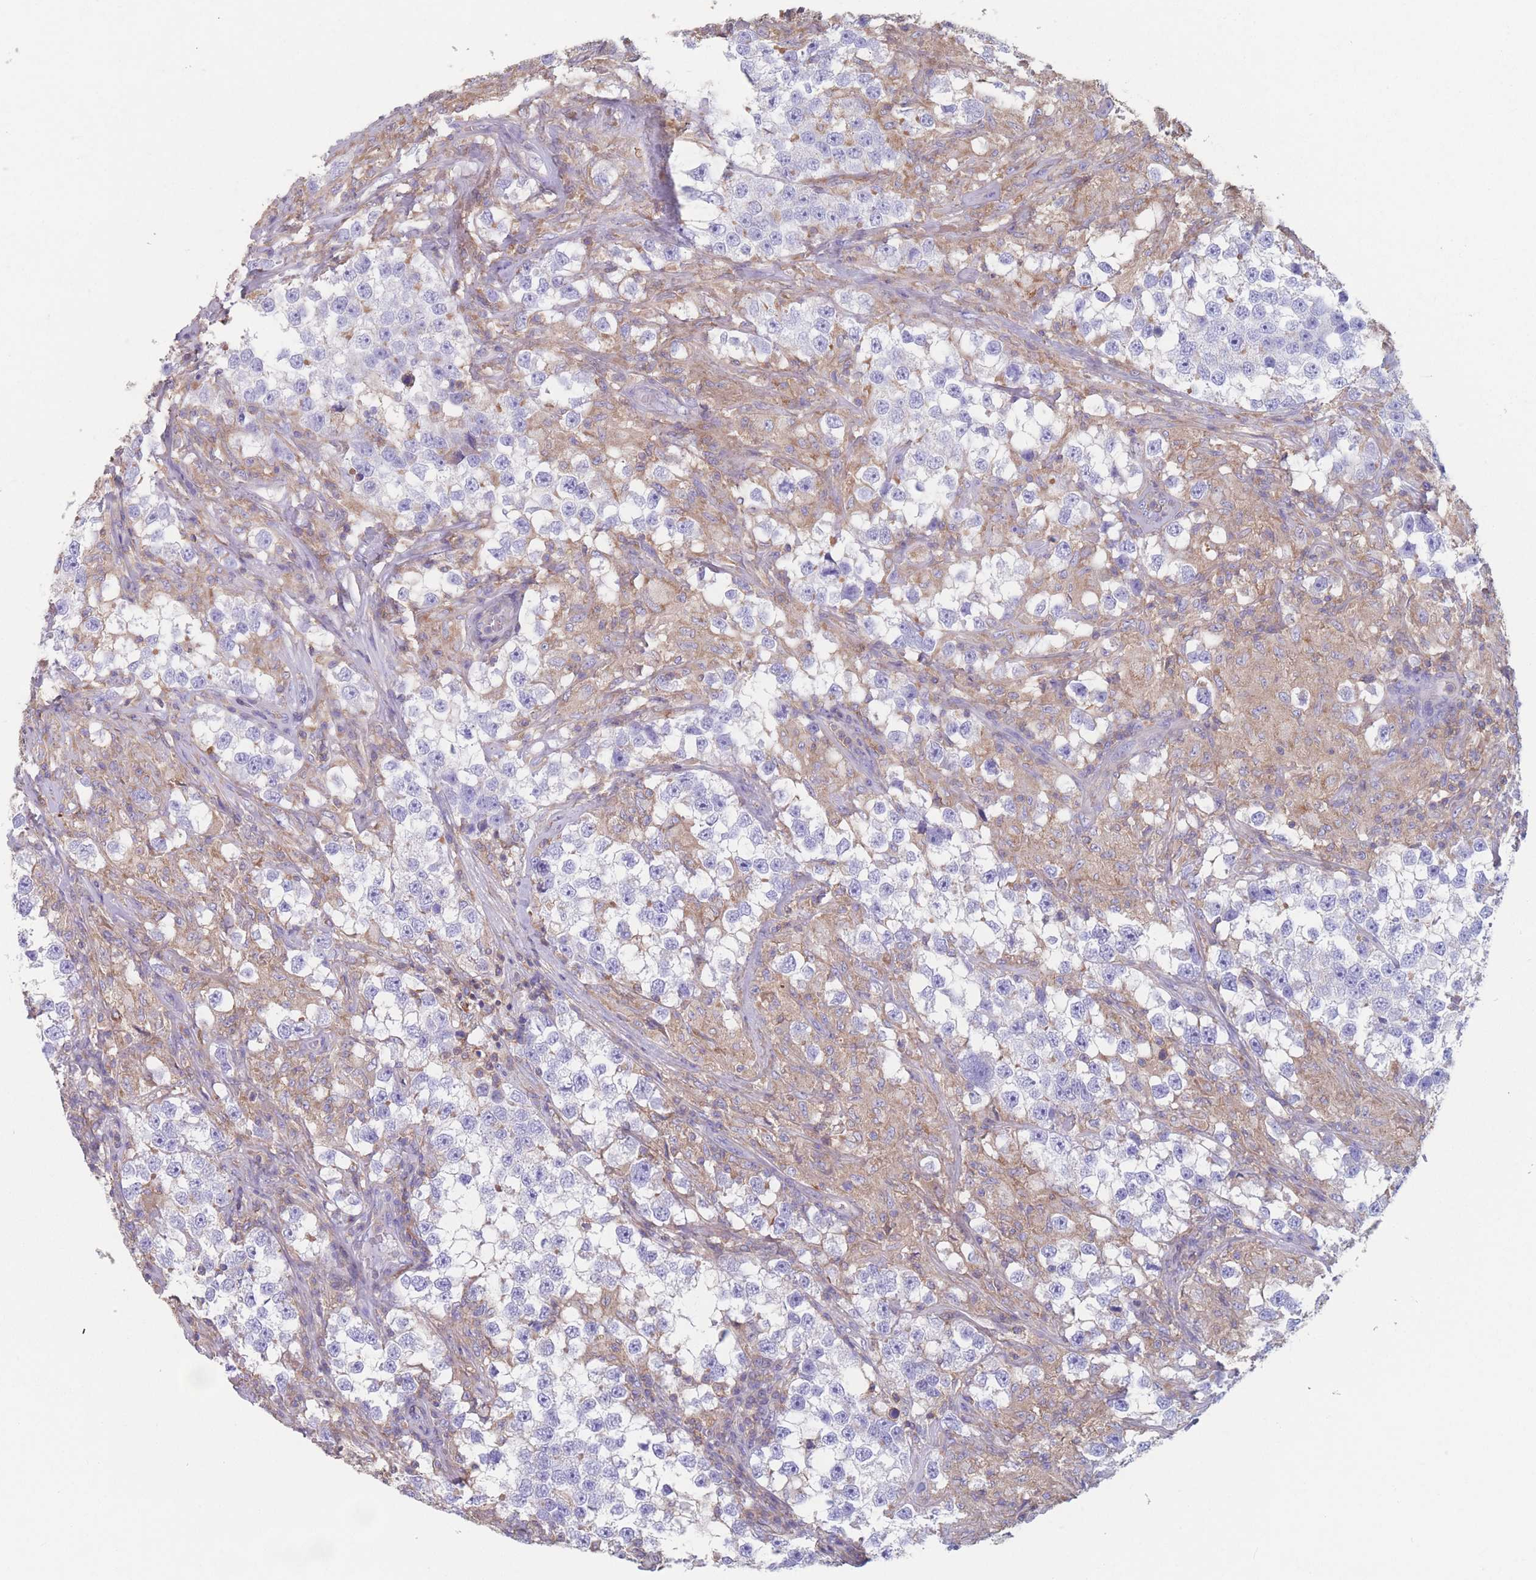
{"staining": {"intensity": "negative", "quantity": "none", "location": "none"}, "tissue": "testis cancer", "cell_type": "Tumor cells", "image_type": "cancer", "snomed": [{"axis": "morphology", "description": "Seminoma, NOS"}, {"axis": "topography", "description": "Testis"}], "caption": "The photomicrograph reveals no staining of tumor cells in testis cancer (seminoma). The staining is performed using DAB brown chromogen with nuclei counter-stained in using hematoxylin.", "gene": "ADH1A", "patient": {"sex": "male", "age": 46}}